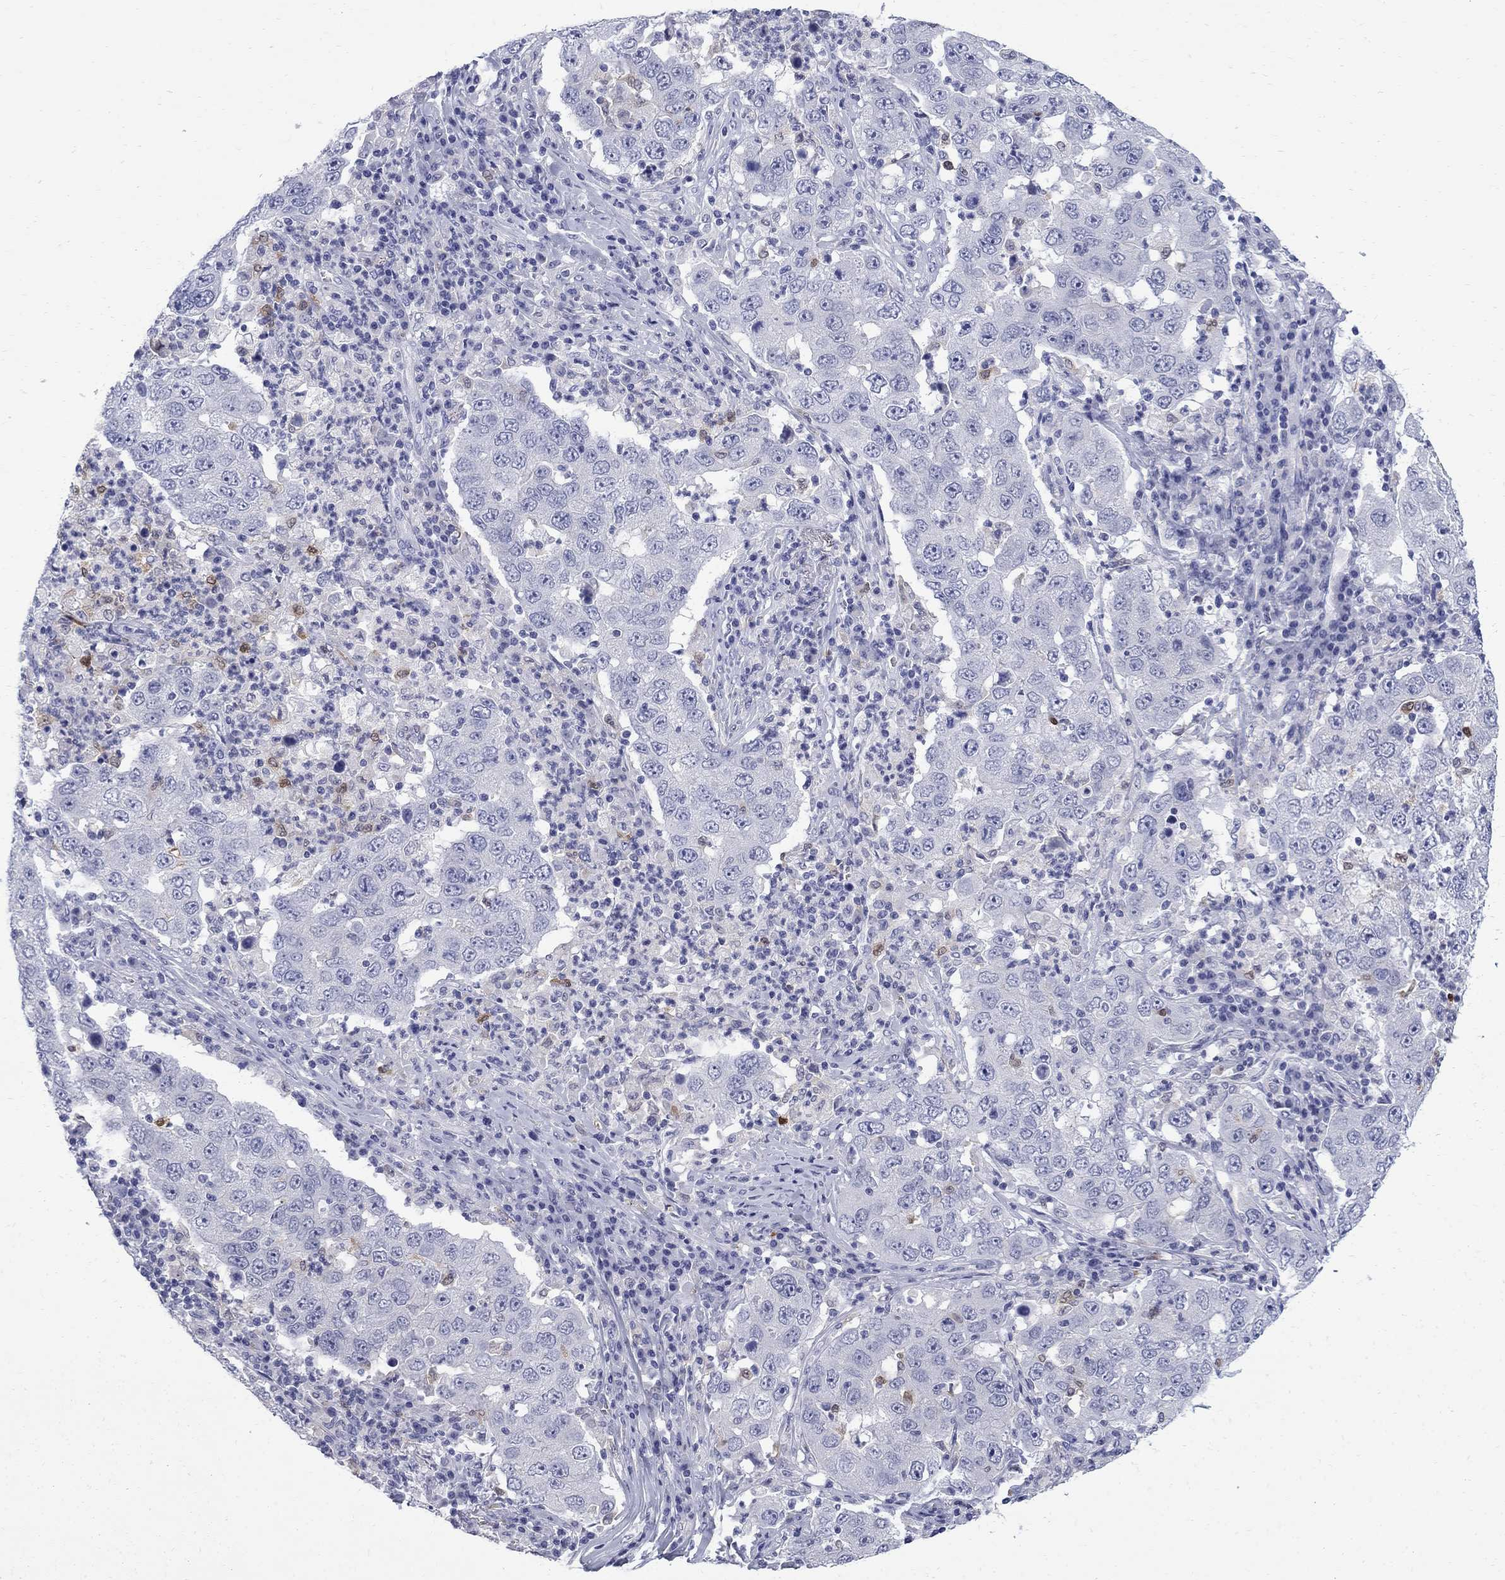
{"staining": {"intensity": "negative", "quantity": "none", "location": "none"}, "tissue": "lung cancer", "cell_type": "Tumor cells", "image_type": "cancer", "snomed": [{"axis": "morphology", "description": "Adenocarcinoma, NOS"}, {"axis": "topography", "description": "Lung"}], "caption": "Immunohistochemistry (IHC) of lung cancer (adenocarcinoma) shows no positivity in tumor cells. (Stains: DAB (3,3'-diaminobenzidine) immunohistochemistry with hematoxylin counter stain, Microscopy: brightfield microscopy at high magnification).", "gene": "SERPINB2", "patient": {"sex": "male", "age": 73}}